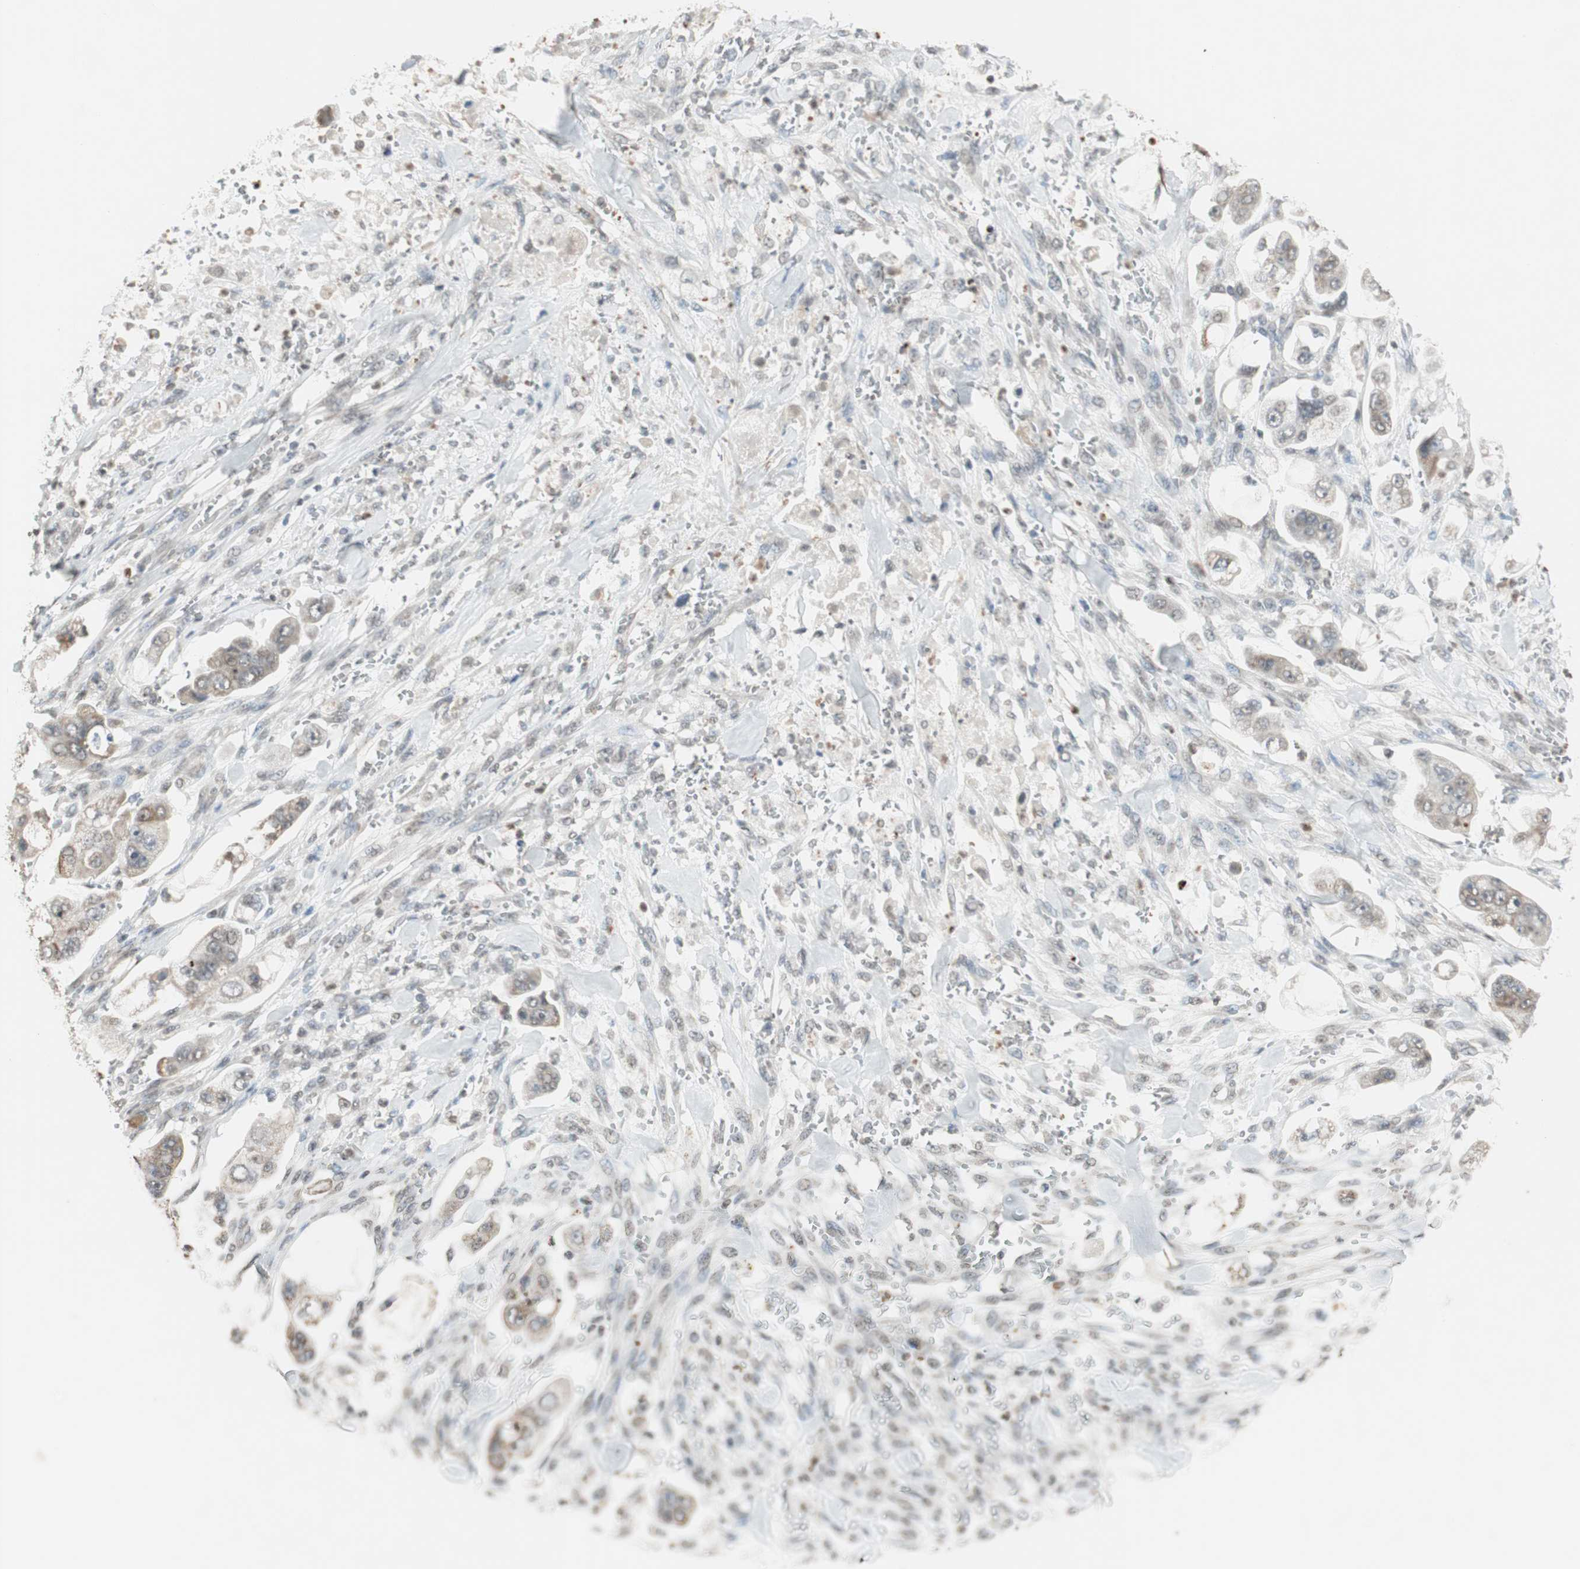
{"staining": {"intensity": "weak", "quantity": "25%-75%", "location": "cytoplasmic/membranous"}, "tissue": "stomach cancer", "cell_type": "Tumor cells", "image_type": "cancer", "snomed": [{"axis": "morphology", "description": "Adenocarcinoma, NOS"}, {"axis": "topography", "description": "Stomach"}], "caption": "This micrograph displays IHC staining of human adenocarcinoma (stomach), with low weak cytoplasmic/membranous expression in about 25%-75% of tumor cells.", "gene": "PRELID1", "patient": {"sex": "male", "age": 62}}